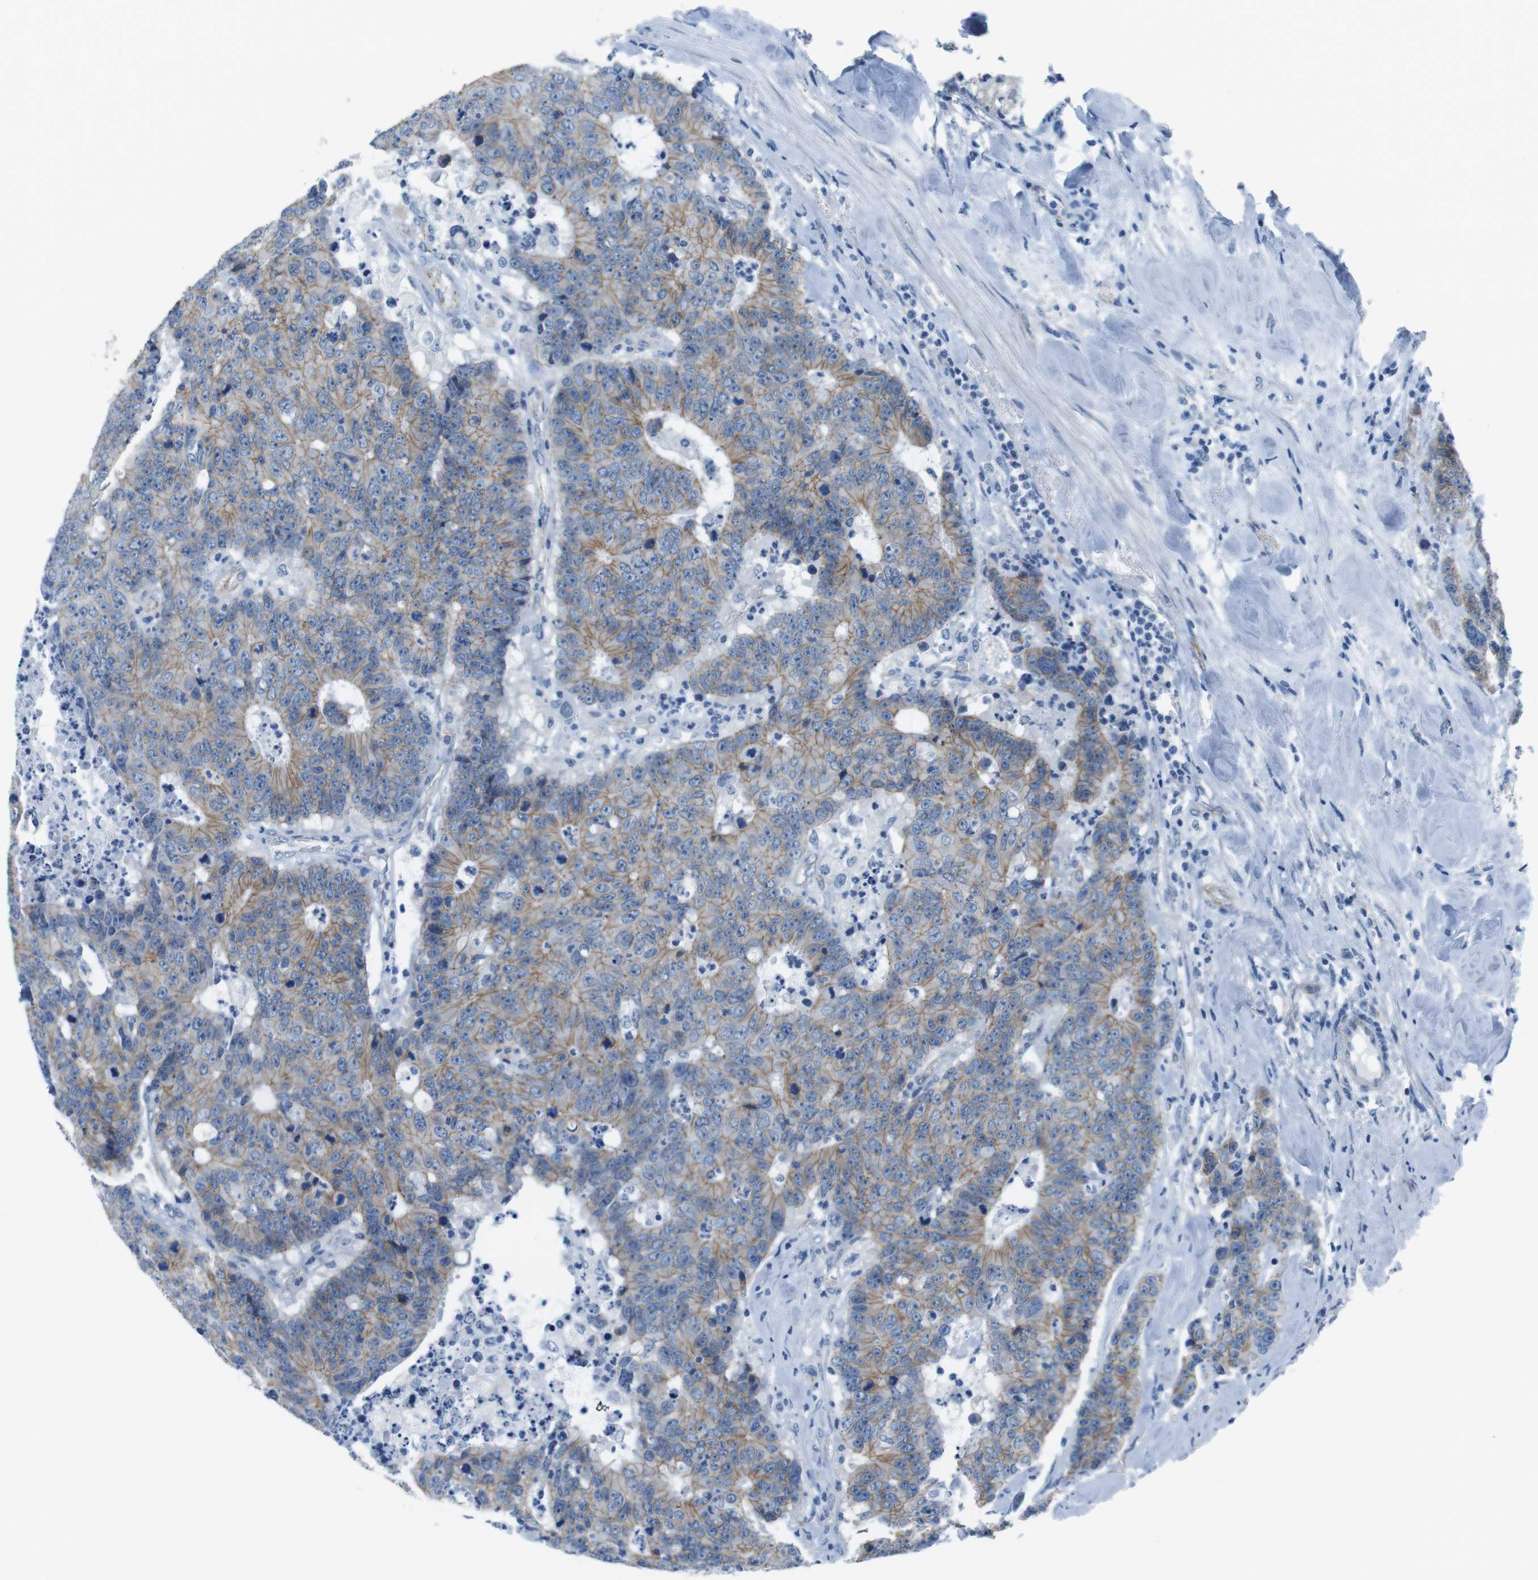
{"staining": {"intensity": "weak", "quantity": ">75%", "location": "cytoplasmic/membranous"}, "tissue": "colorectal cancer", "cell_type": "Tumor cells", "image_type": "cancer", "snomed": [{"axis": "morphology", "description": "Adenocarcinoma, NOS"}, {"axis": "topography", "description": "Colon"}], "caption": "Immunohistochemistry (DAB) staining of adenocarcinoma (colorectal) displays weak cytoplasmic/membranous protein positivity in approximately >75% of tumor cells.", "gene": "SLC6A6", "patient": {"sex": "female", "age": 86}}